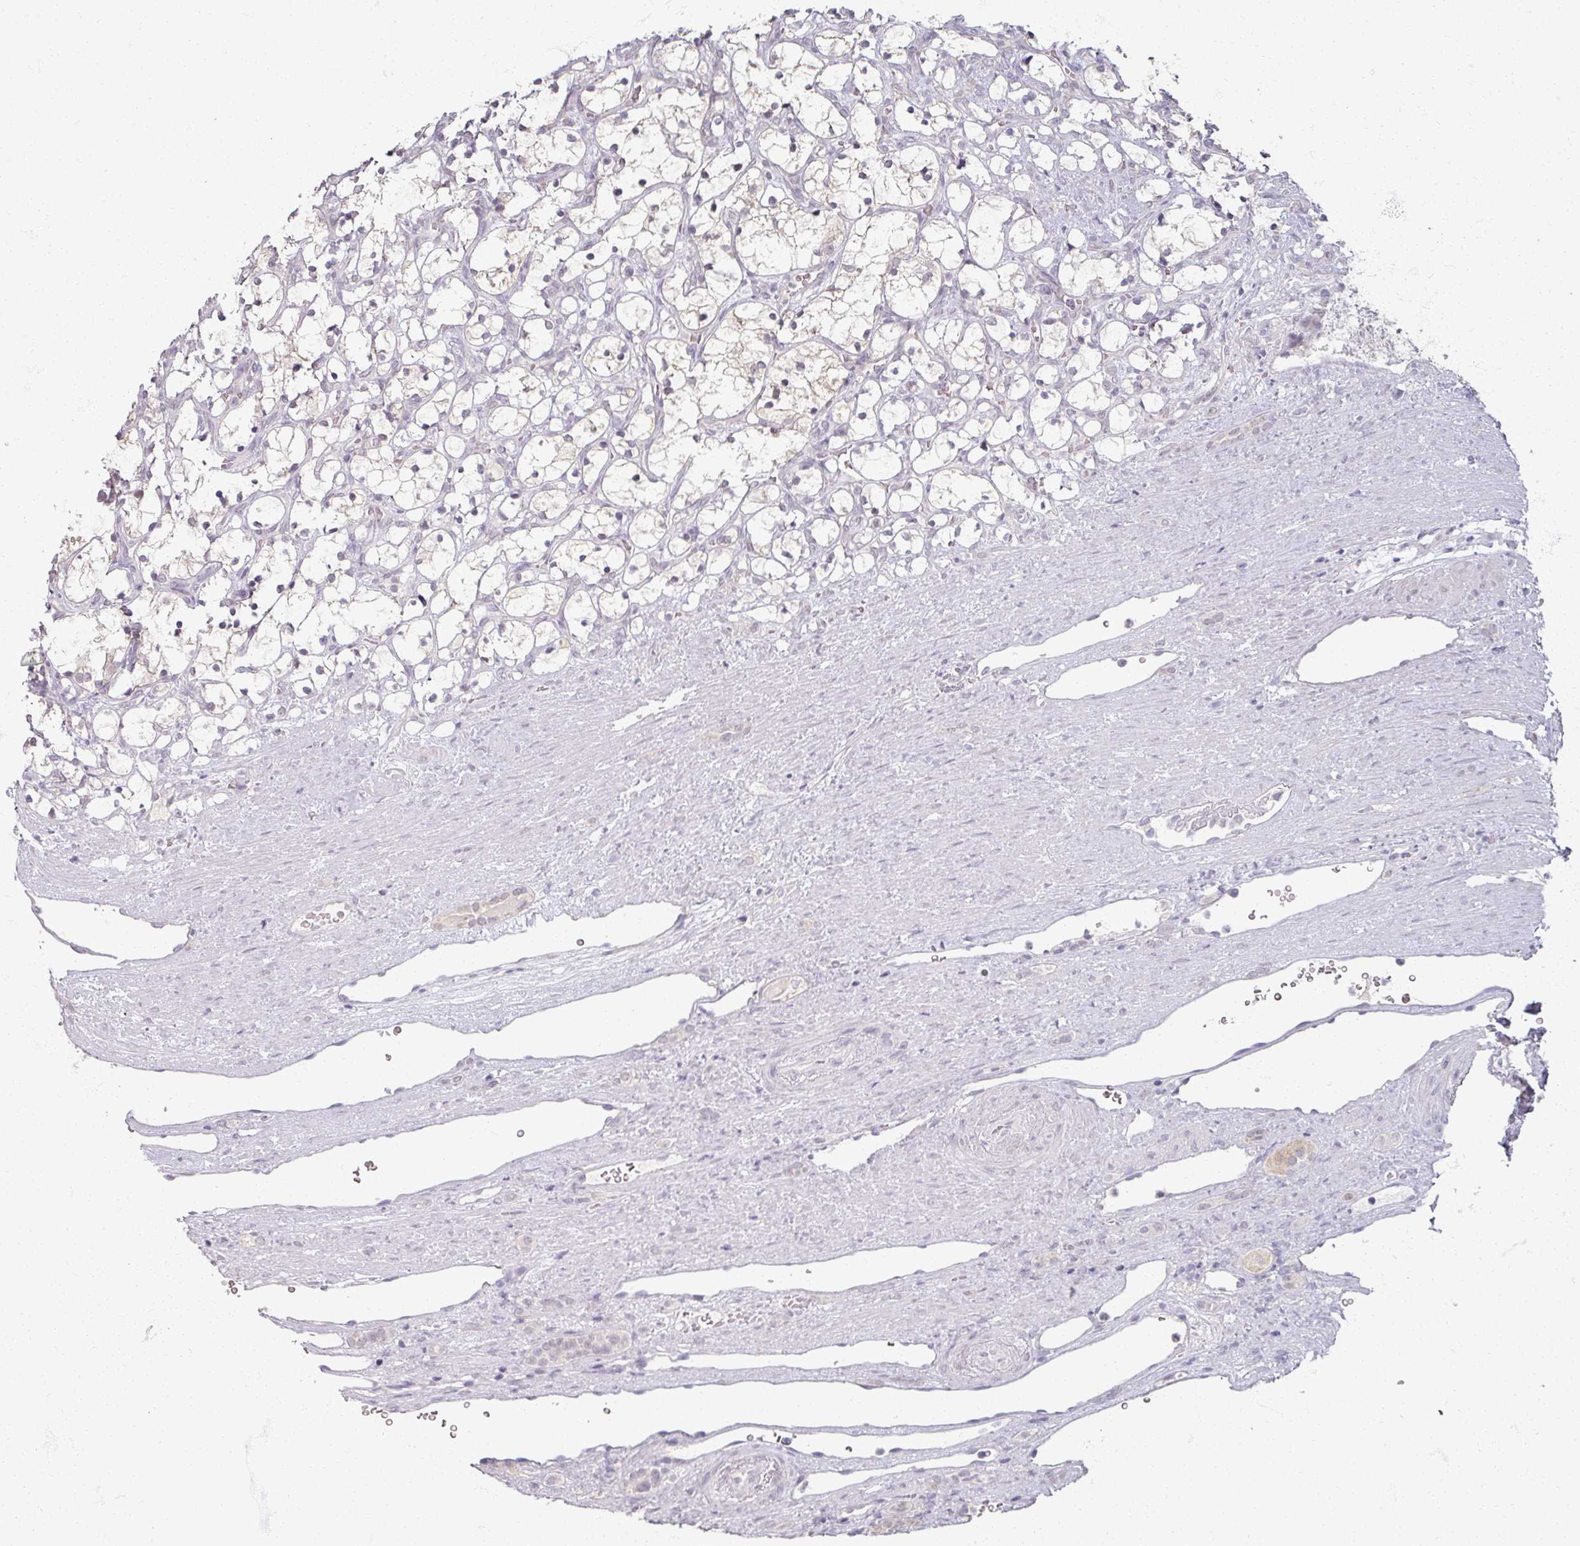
{"staining": {"intensity": "negative", "quantity": "none", "location": "none"}, "tissue": "renal cancer", "cell_type": "Tumor cells", "image_type": "cancer", "snomed": [{"axis": "morphology", "description": "Adenocarcinoma, NOS"}, {"axis": "topography", "description": "Kidney"}], "caption": "DAB immunohistochemical staining of renal cancer (adenocarcinoma) exhibits no significant staining in tumor cells. (DAB (3,3'-diaminobenzidine) immunohistochemistry visualized using brightfield microscopy, high magnification).", "gene": "SOX11", "patient": {"sex": "female", "age": 69}}